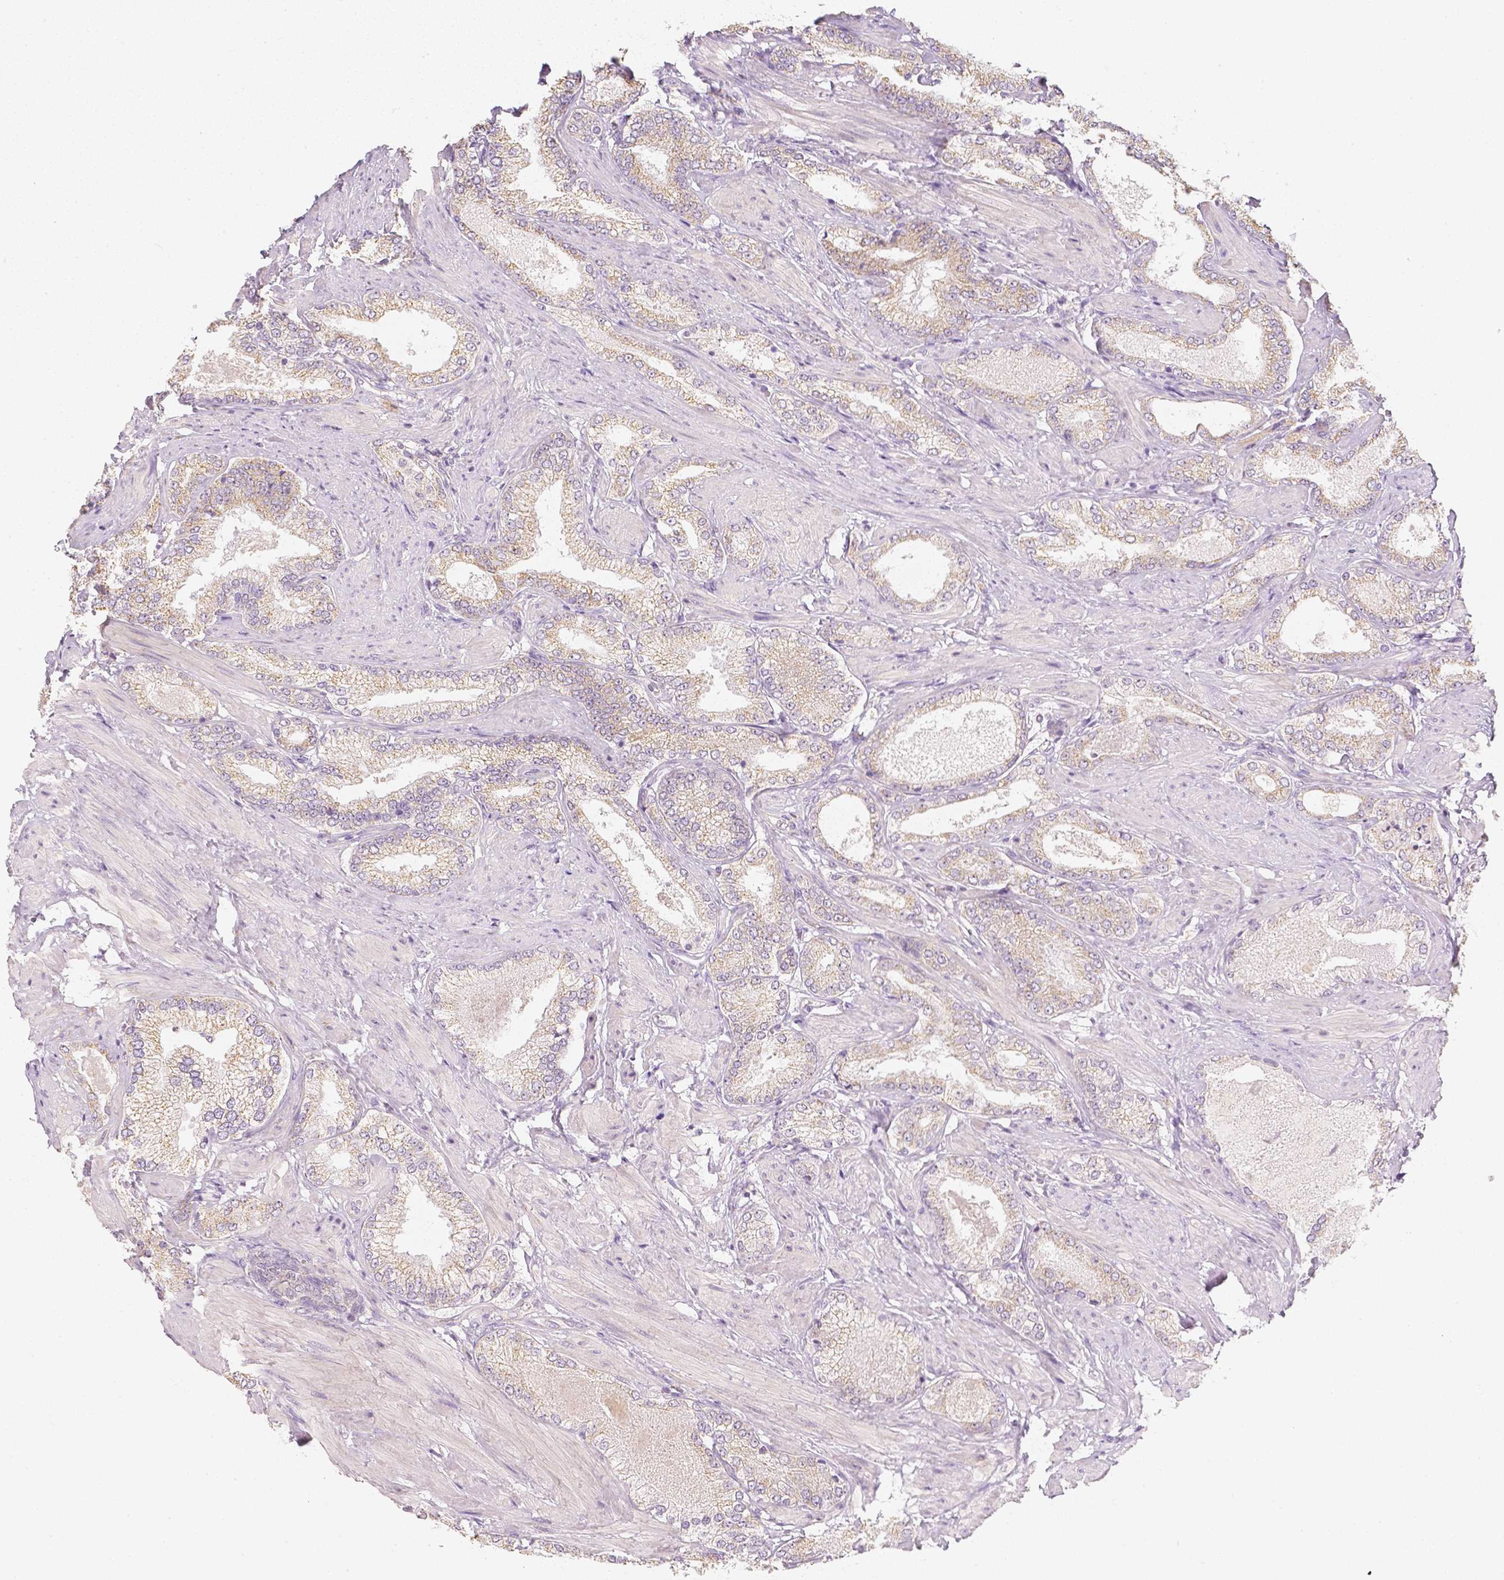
{"staining": {"intensity": "negative", "quantity": "none", "location": "none"}, "tissue": "prostate cancer", "cell_type": "Tumor cells", "image_type": "cancer", "snomed": [{"axis": "morphology", "description": "Adenocarcinoma, High grade"}, {"axis": "topography", "description": "Prostate and seminal vesicle, NOS"}], "caption": "Prostate cancer (high-grade adenocarcinoma) was stained to show a protein in brown. There is no significant positivity in tumor cells.", "gene": "NVL", "patient": {"sex": "male", "age": 61}}